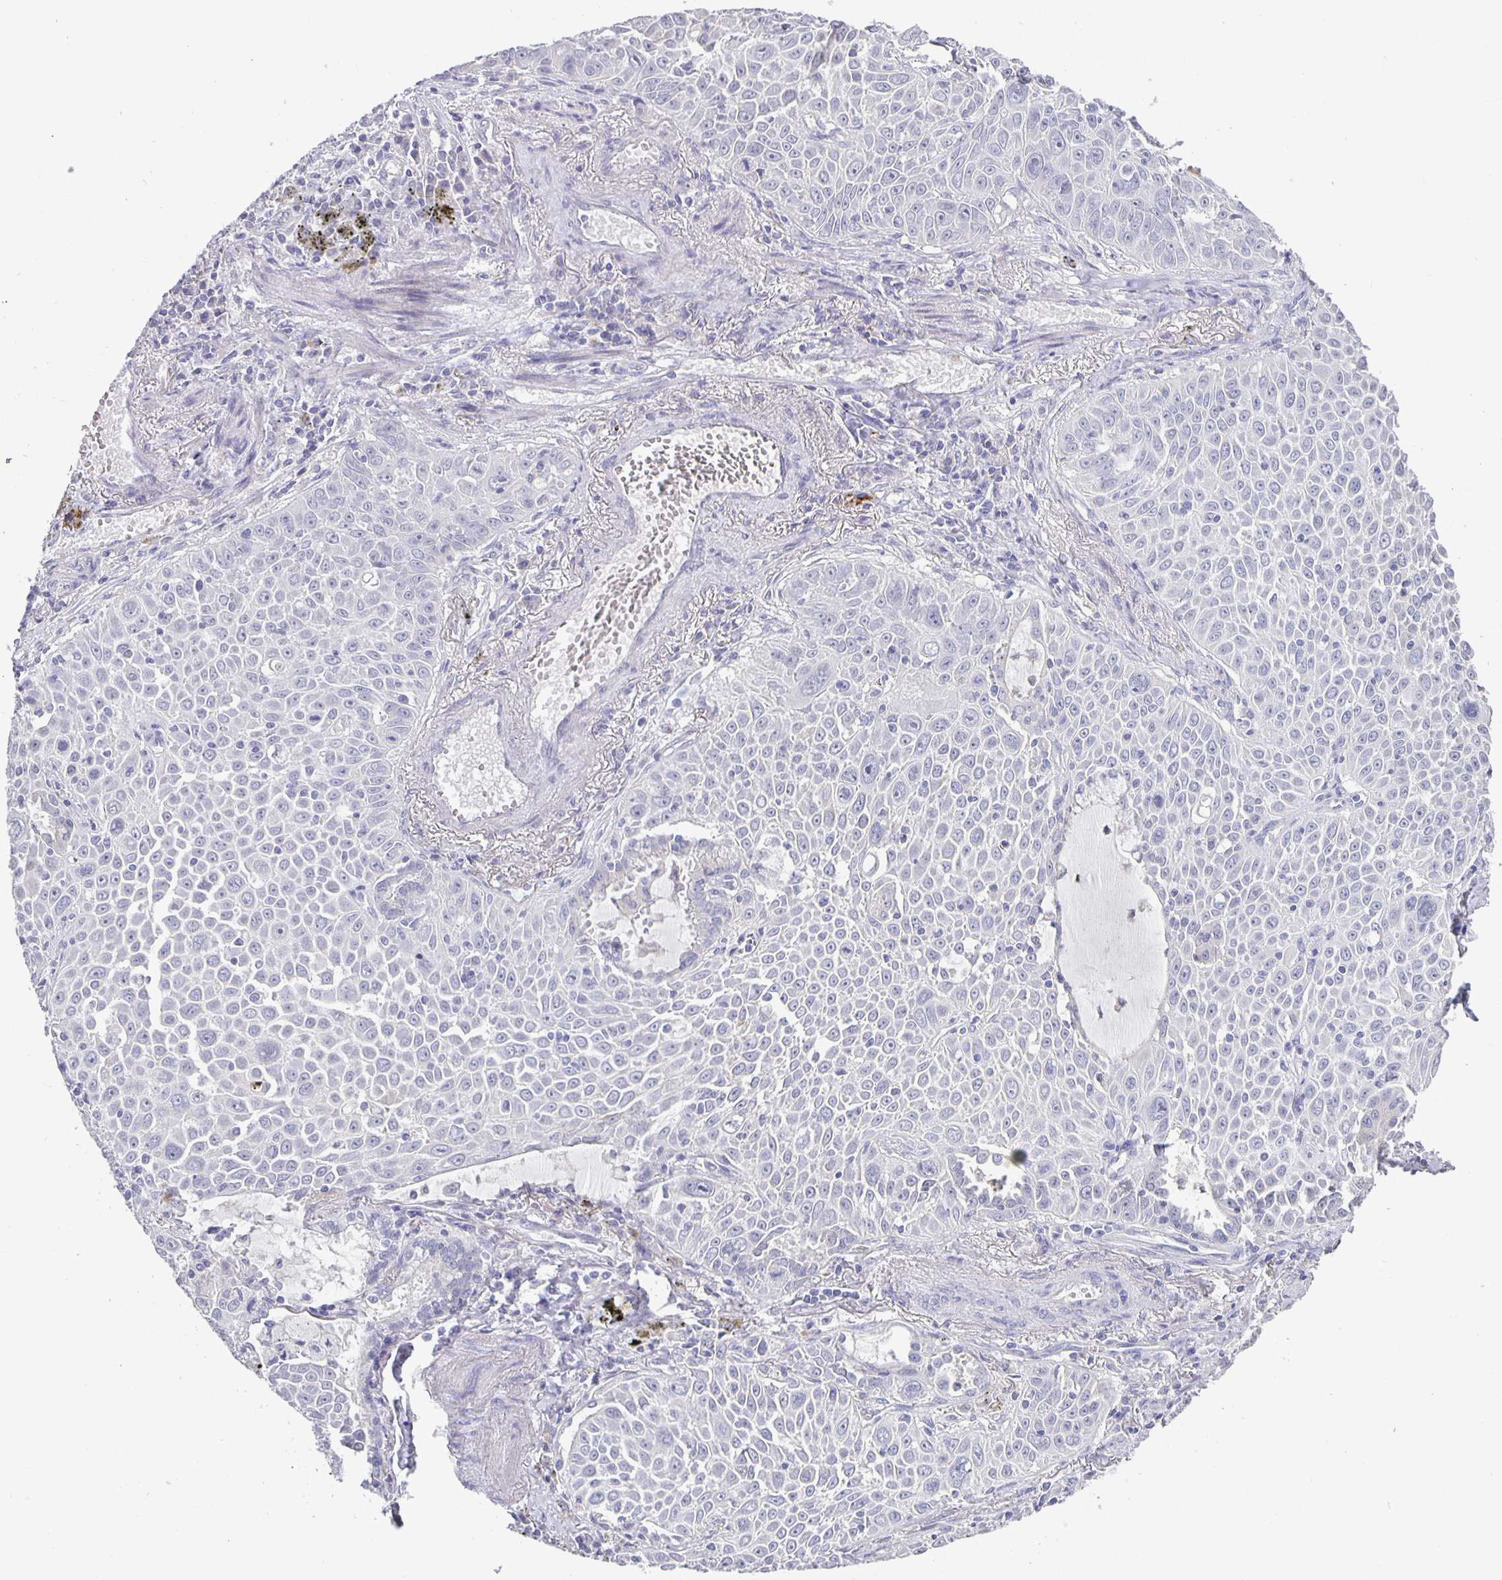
{"staining": {"intensity": "negative", "quantity": "none", "location": "none"}, "tissue": "lung cancer", "cell_type": "Tumor cells", "image_type": "cancer", "snomed": [{"axis": "morphology", "description": "Squamous cell carcinoma, NOS"}, {"axis": "morphology", "description": "Squamous cell carcinoma, metastatic, NOS"}, {"axis": "topography", "description": "Lymph node"}, {"axis": "topography", "description": "Lung"}], "caption": "The image reveals no staining of tumor cells in lung metastatic squamous cell carcinoma. Brightfield microscopy of immunohistochemistry (IHC) stained with DAB (brown) and hematoxylin (blue), captured at high magnification.", "gene": "GDF15", "patient": {"sex": "female", "age": 62}}